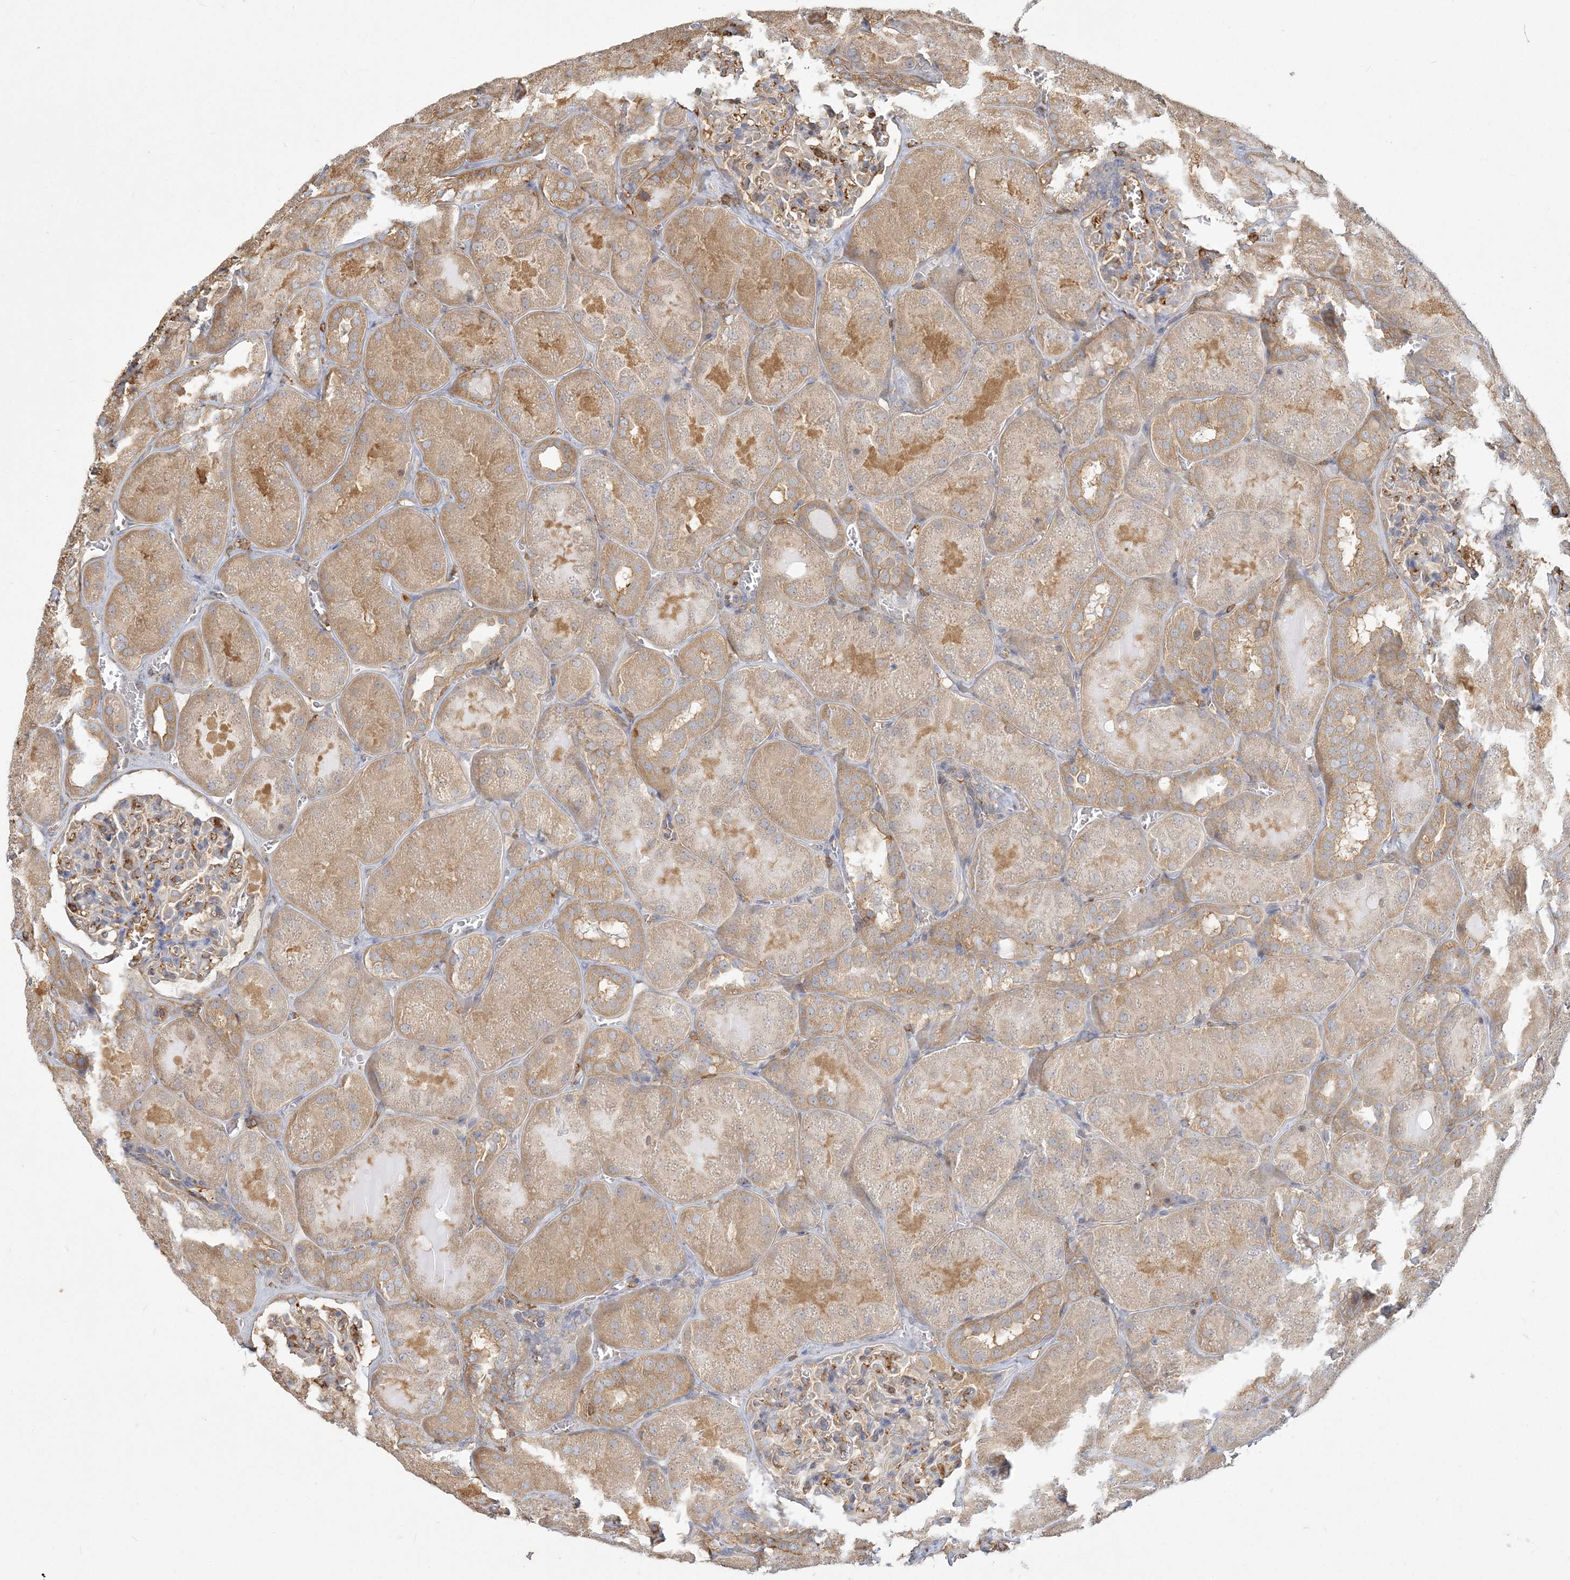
{"staining": {"intensity": "negative", "quantity": "none", "location": "none"}, "tissue": "kidney", "cell_type": "Cells in glomeruli", "image_type": "normal", "snomed": [{"axis": "morphology", "description": "Normal tissue, NOS"}, {"axis": "topography", "description": "Kidney"}], "caption": "This is an IHC histopathology image of unremarkable human kidney. There is no staining in cells in glomeruli.", "gene": "ANKS1A", "patient": {"sex": "male", "age": 28}}